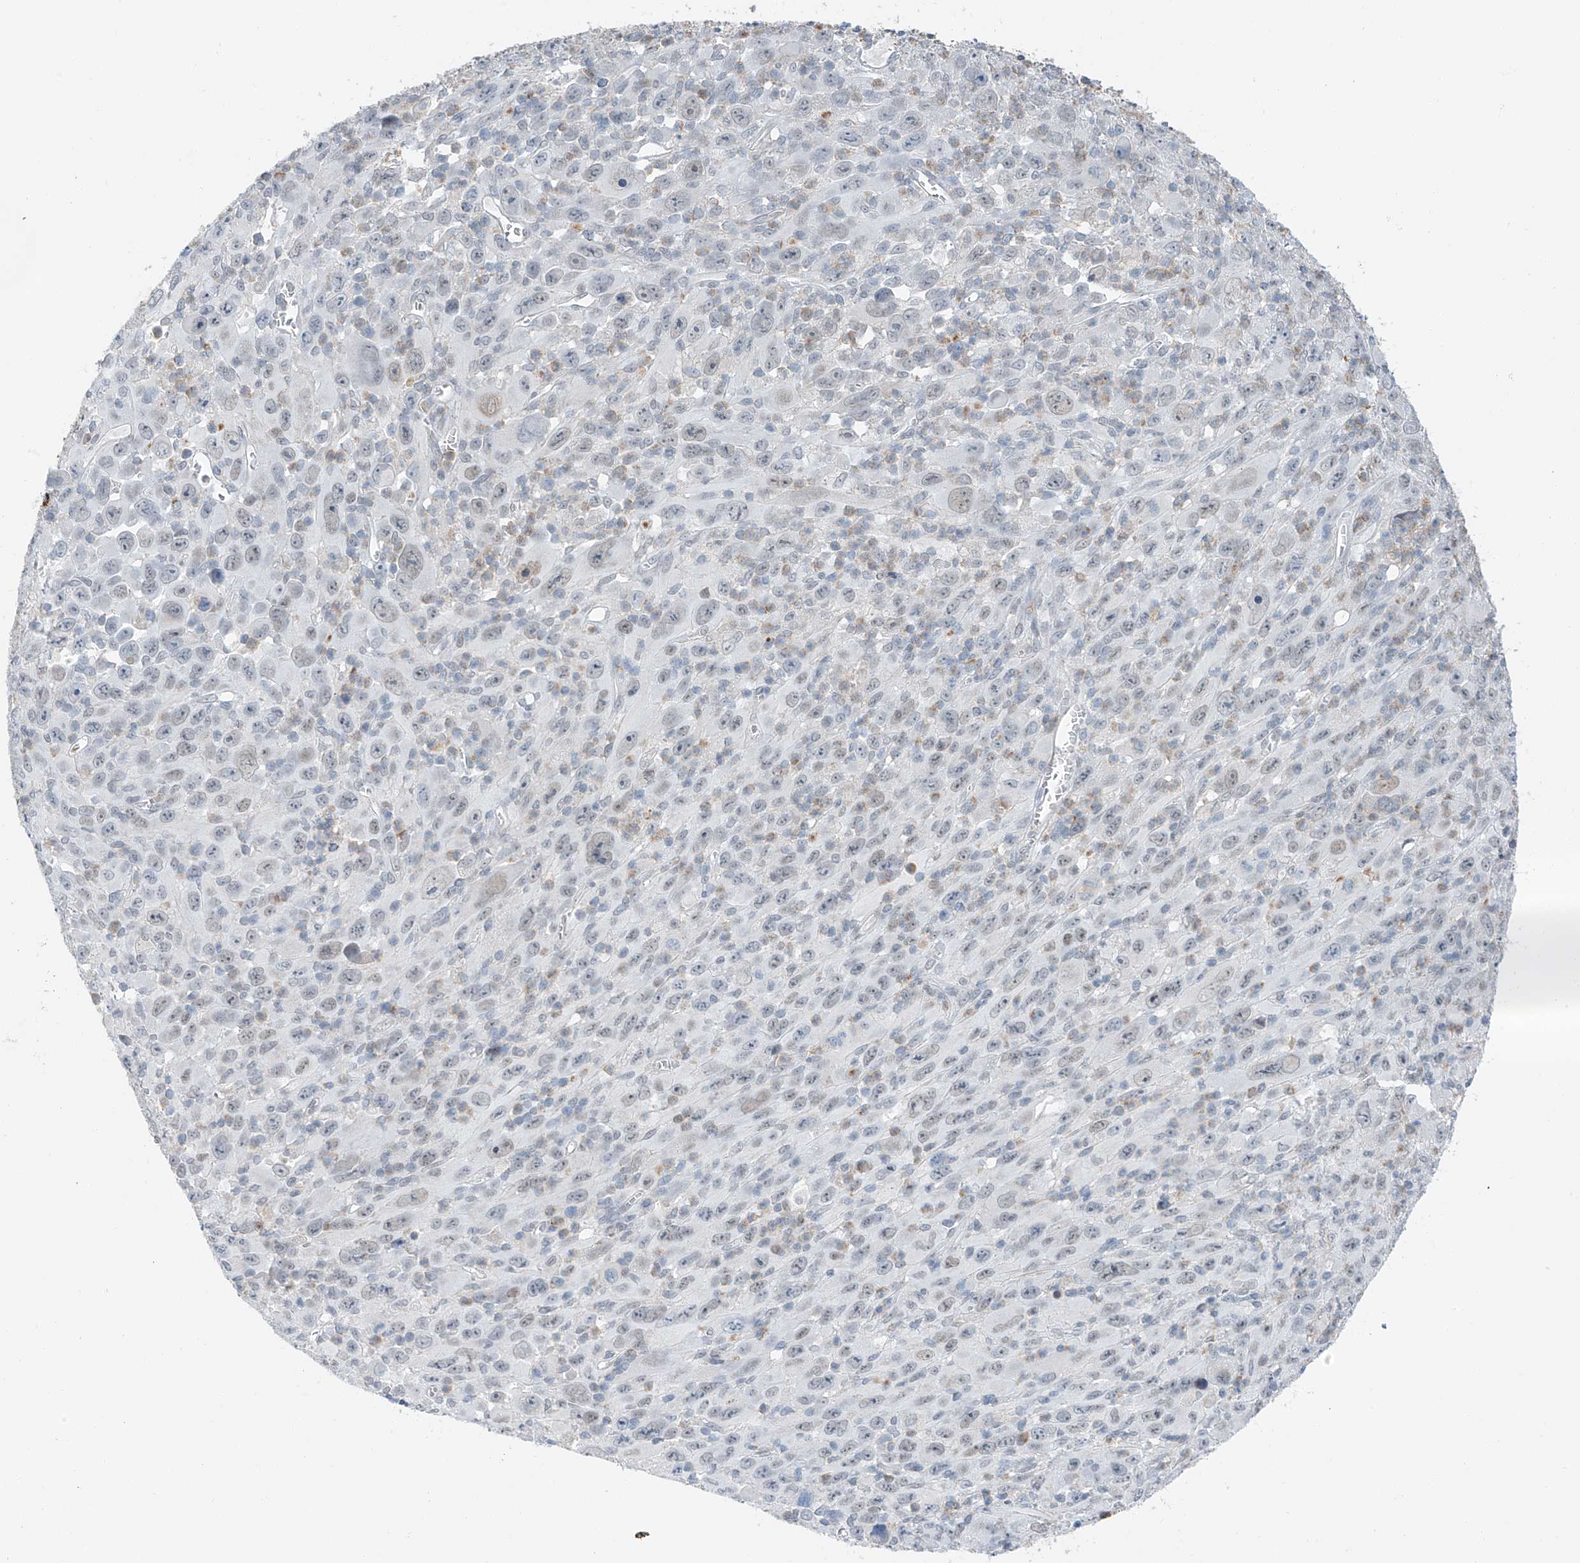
{"staining": {"intensity": "weak", "quantity": "<25%", "location": "cytoplasmic/membranous"}, "tissue": "melanoma", "cell_type": "Tumor cells", "image_type": "cancer", "snomed": [{"axis": "morphology", "description": "Malignant melanoma, Metastatic site"}, {"axis": "topography", "description": "Skin"}], "caption": "Immunohistochemistry photomicrograph of neoplastic tissue: melanoma stained with DAB (3,3'-diaminobenzidine) shows no significant protein positivity in tumor cells.", "gene": "KLF15", "patient": {"sex": "female", "age": 56}}